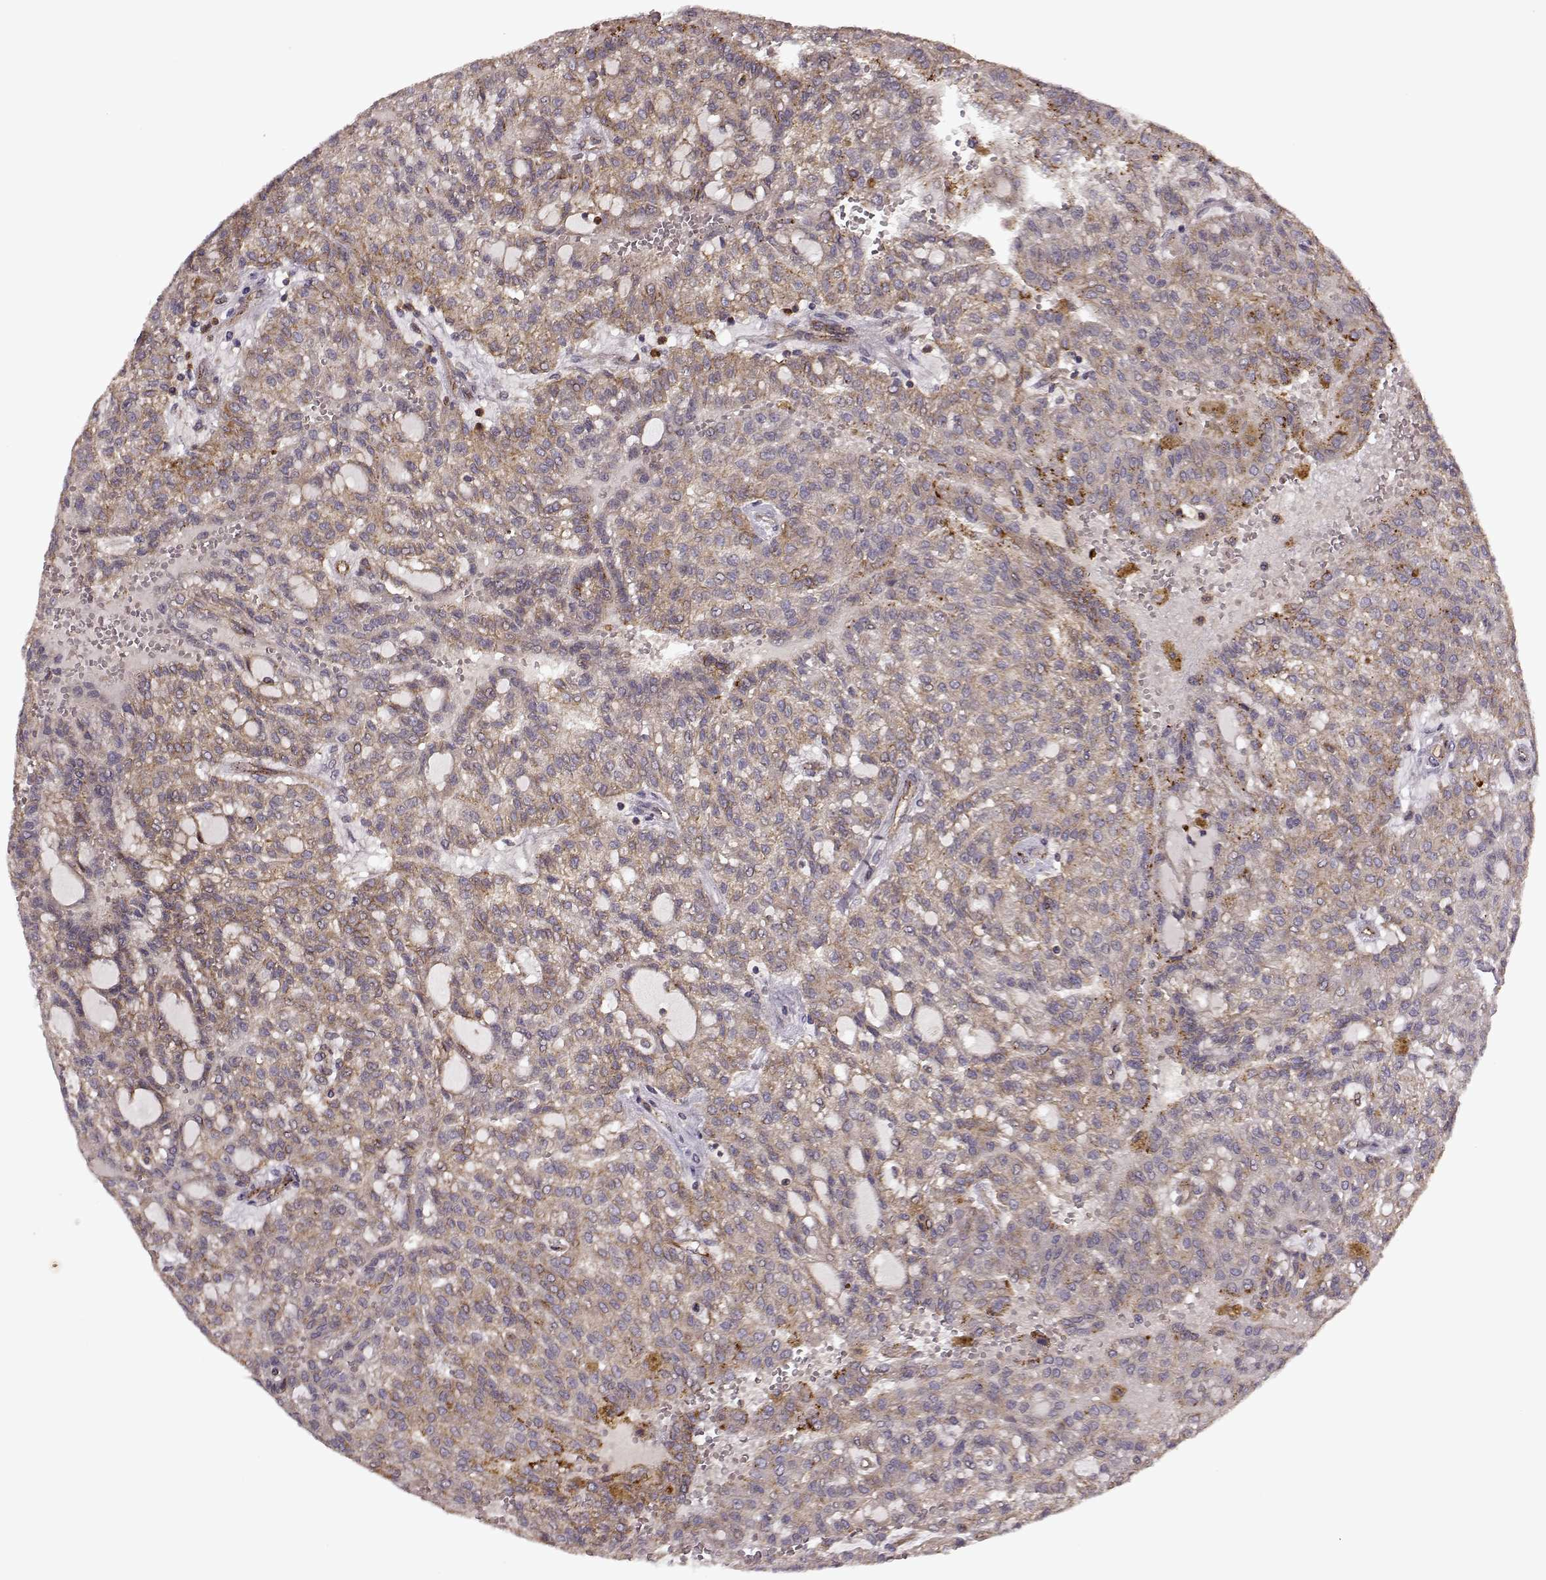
{"staining": {"intensity": "weak", "quantity": ">75%", "location": "cytoplasmic/membranous"}, "tissue": "renal cancer", "cell_type": "Tumor cells", "image_type": "cancer", "snomed": [{"axis": "morphology", "description": "Adenocarcinoma, NOS"}, {"axis": "topography", "description": "Kidney"}], "caption": "IHC of renal cancer displays low levels of weak cytoplasmic/membranous positivity in approximately >75% of tumor cells. (Stains: DAB in brown, nuclei in blue, Microscopy: brightfield microscopy at high magnification).", "gene": "IFRD2", "patient": {"sex": "male", "age": 63}}